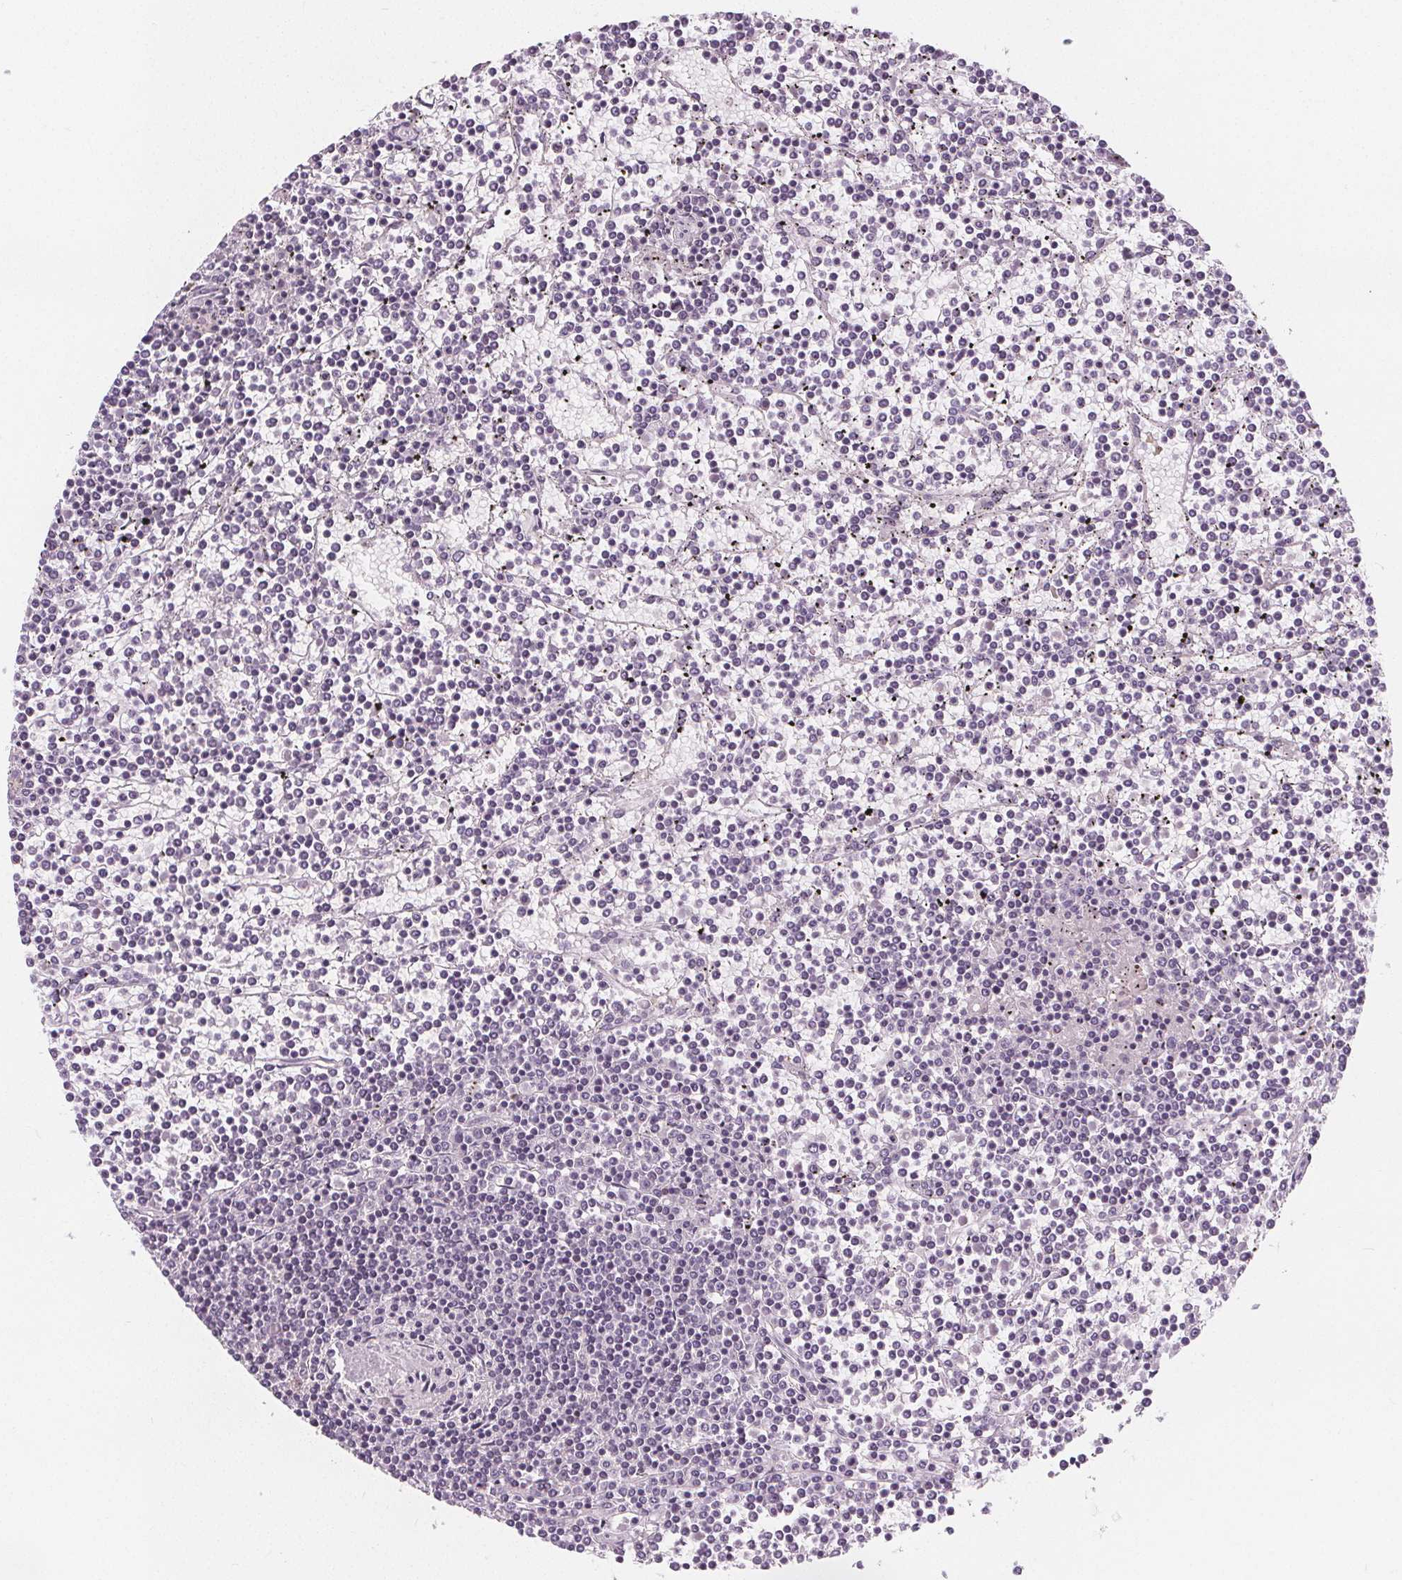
{"staining": {"intensity": "negative", "quantity": "none", "location": "none"}, "tissue": "lymphoma", "cell_type": "Tumor cells", "image_type": "cancer", "snomed": [{"axis": "morphology", "description": "Malignant lymphoma, non-Hodgkin's type, Low grade"}, {"axis": "topography", "description": "Spleen"}], "caption": "Tumor cells show no significant staining in lymphoma.", "gene": "UGP2", "patient": {"sex": "female", "age": 19}}